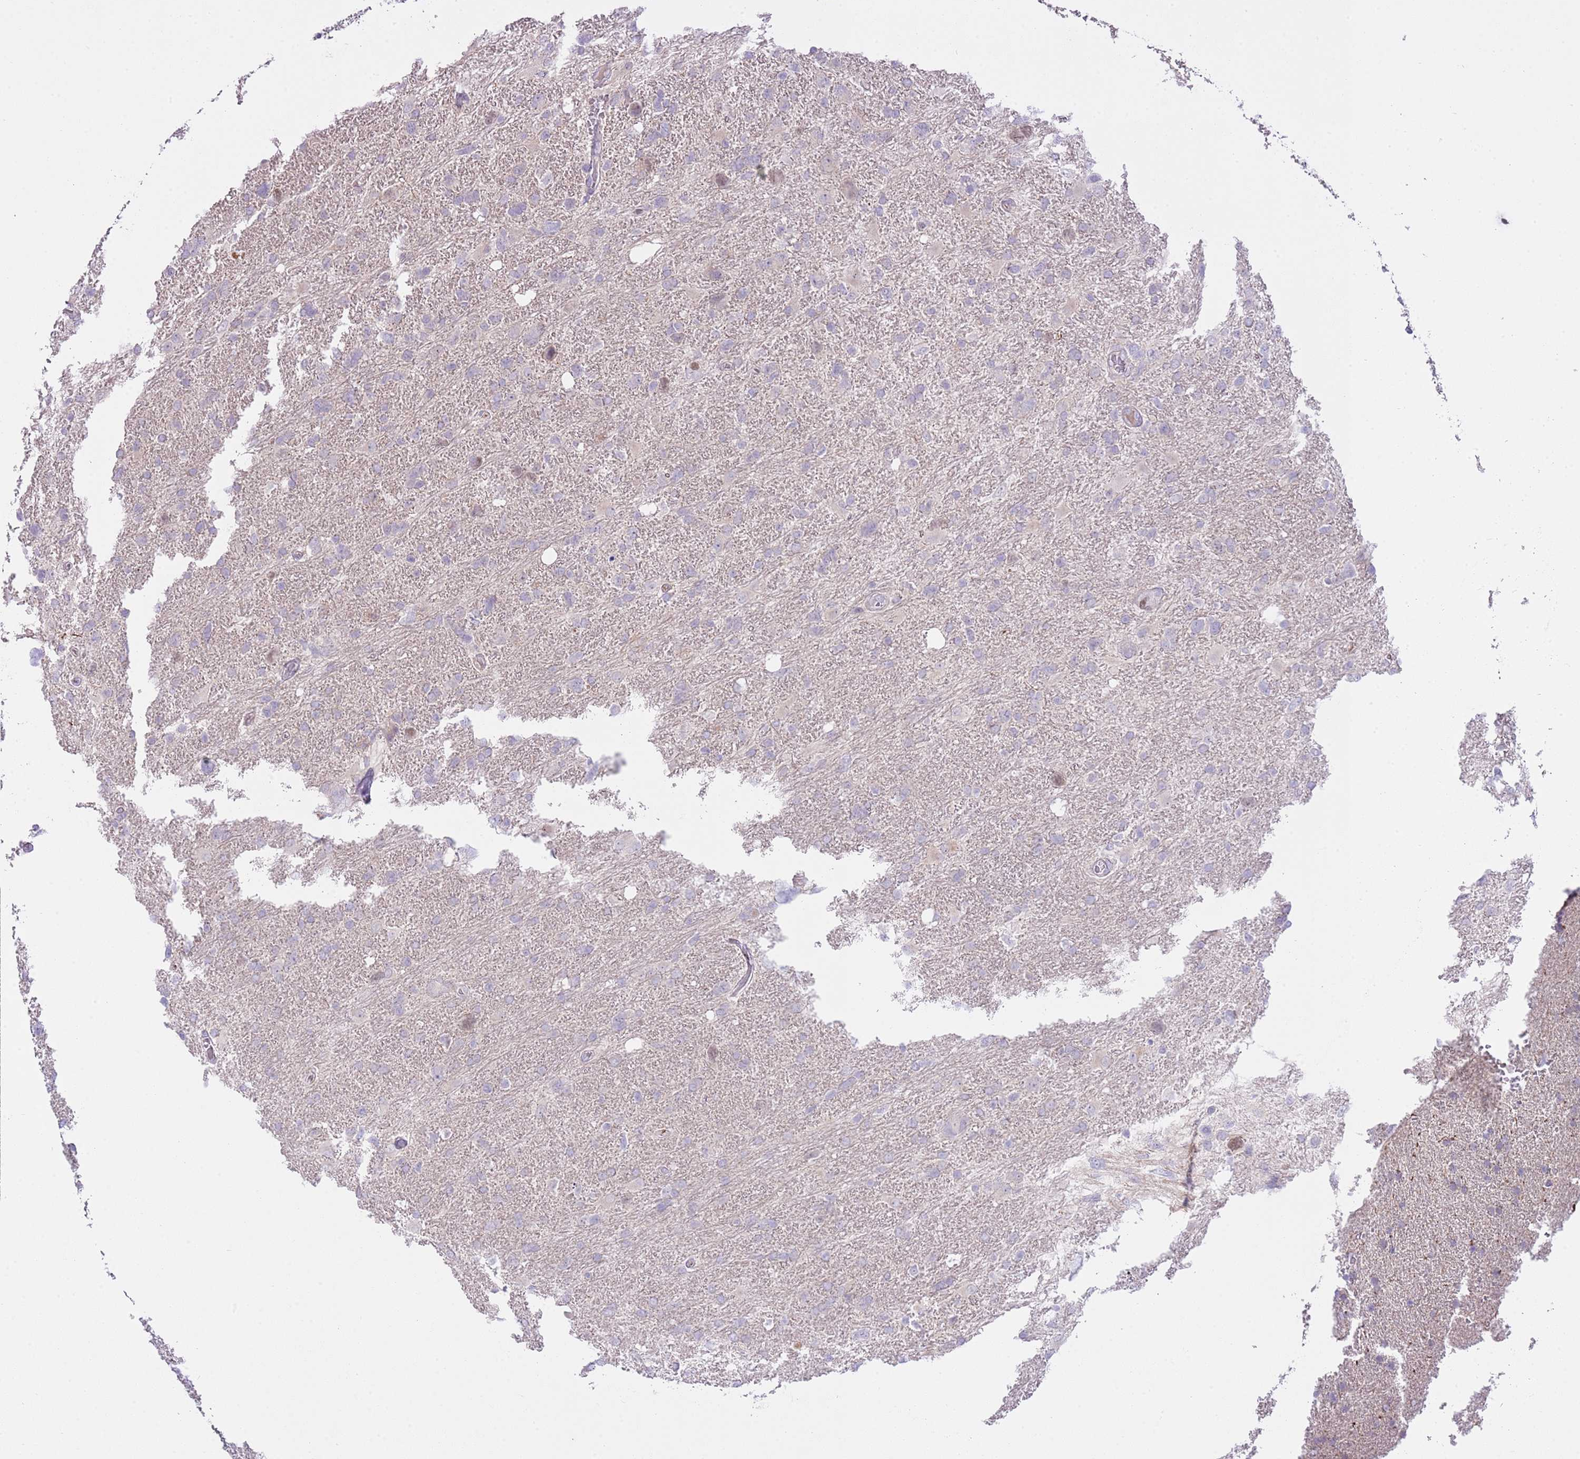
{"staining": {"intensity": "negative", "quantity": "none", "location": "none"}, "tissue": "glioma", "cell_type": "Tumor cells", "image_type": "cancer", "snomed": [{"axis": "morphology", "description": "Glioma, malignant, High grade"}, {"axis": "topography", "description": "Brain"}], "caption": "Immunohistochemistry (IHC) of human malignant glioma (high-grade) reveals no positivity in tumor cells.", "gene": "FBRSL1", "patient": {"sex": "male", "age": 61}}